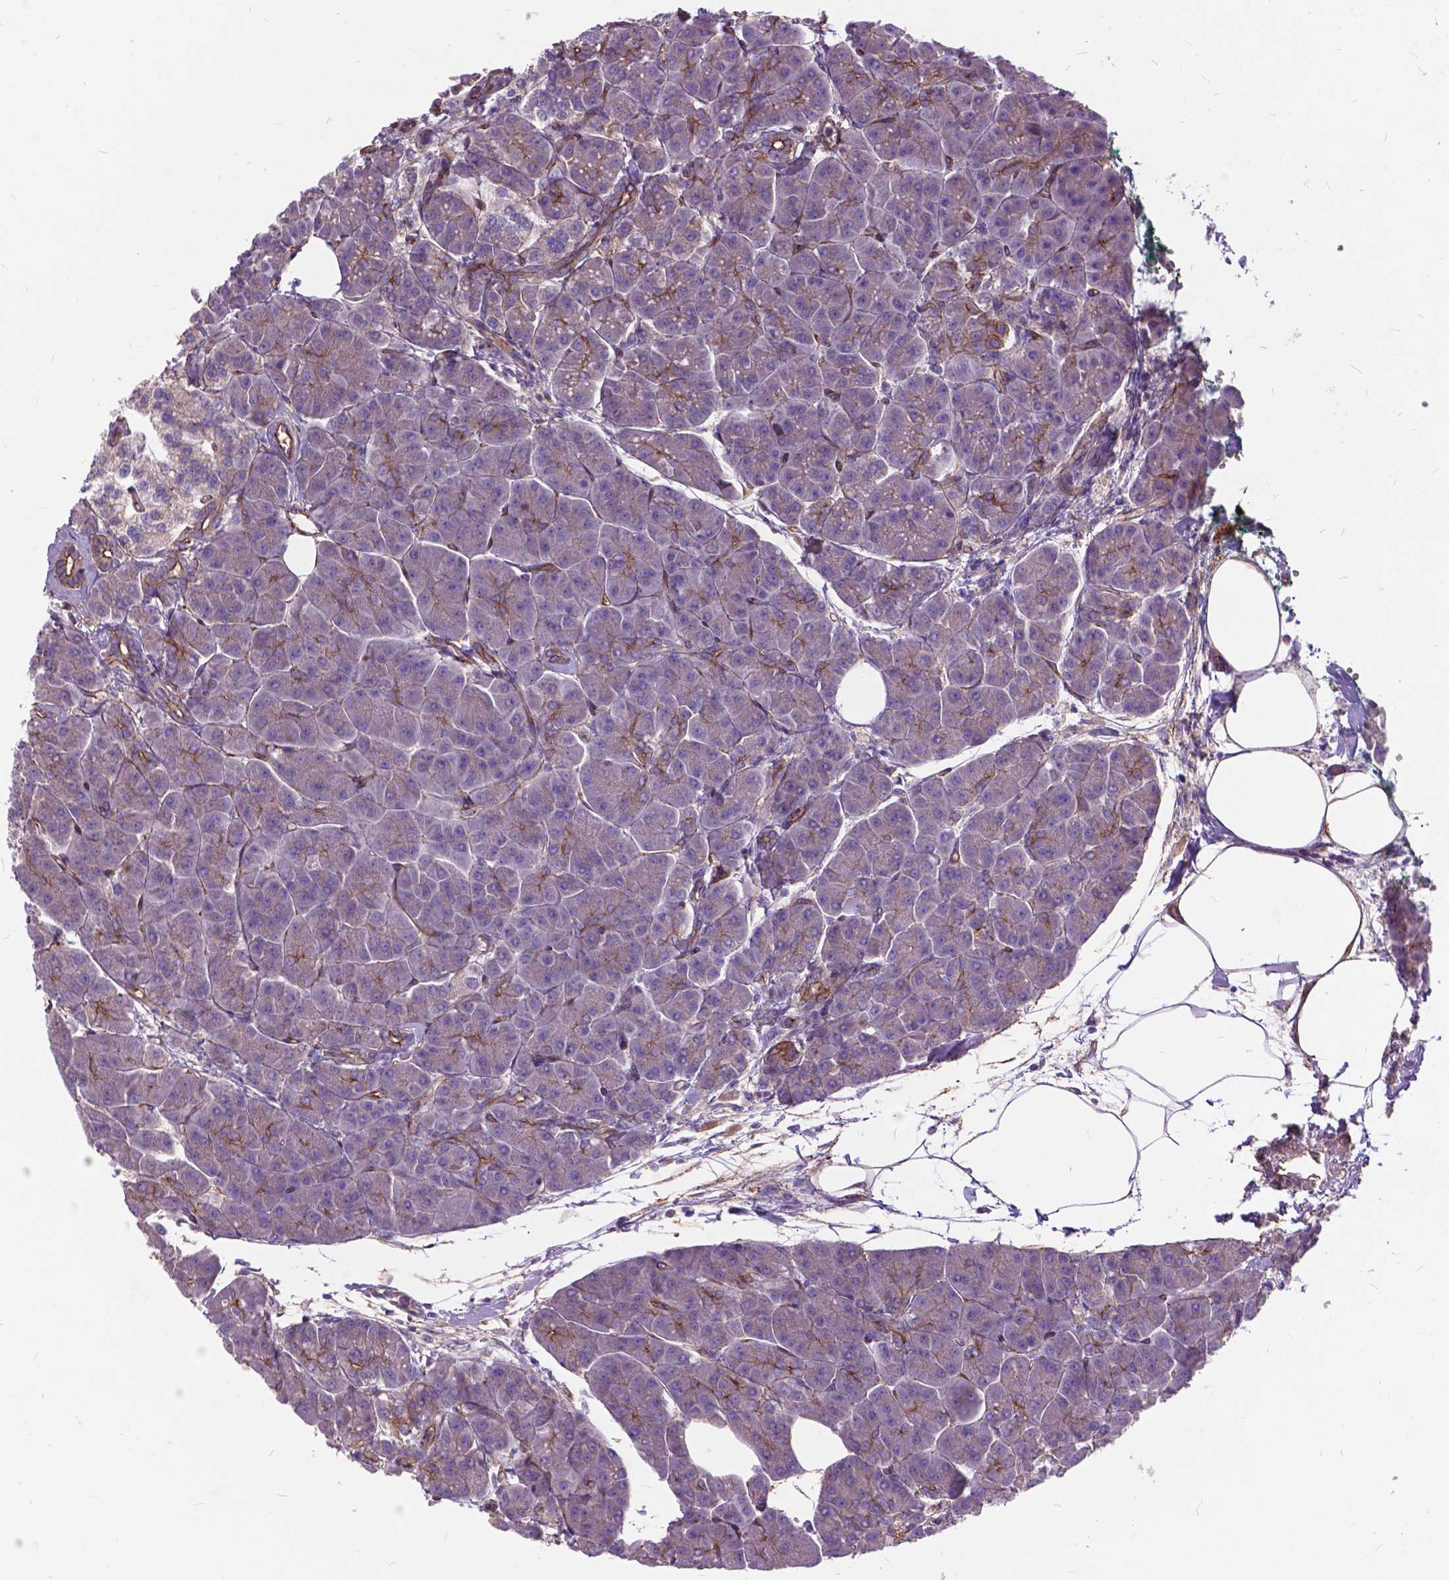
{"staining": {"intensity": "moderate", "quantity": "<25%", "location": "cytoplasmic/membranous"}, "tissue": "pancreas", "cell_type": "Exocrine glandular cells", "image_type": "normal", "snomed": [{"axis": "morphology", "description": "Normal tissue, NOS"}, {"axis": "topography", "description": "Adipose tissue"}, {"axis": "topography", "description": "Pancreas"}, {"axis": "topography", "description": "Peripheral nerve tissue"}], "caption": "Immunohistochemistry micrograph of benign pancreas: human pancreas stained using immunohistochemistry (IHC) shows low levels of moderate protein expression localized specifically in the cytoplasmic/membranous of exocrine glandular cells, appearing as a cytoplasmic/membranous brown color.", "gene": "FLT4", "patient": {"sex": "female", "age": 58}}